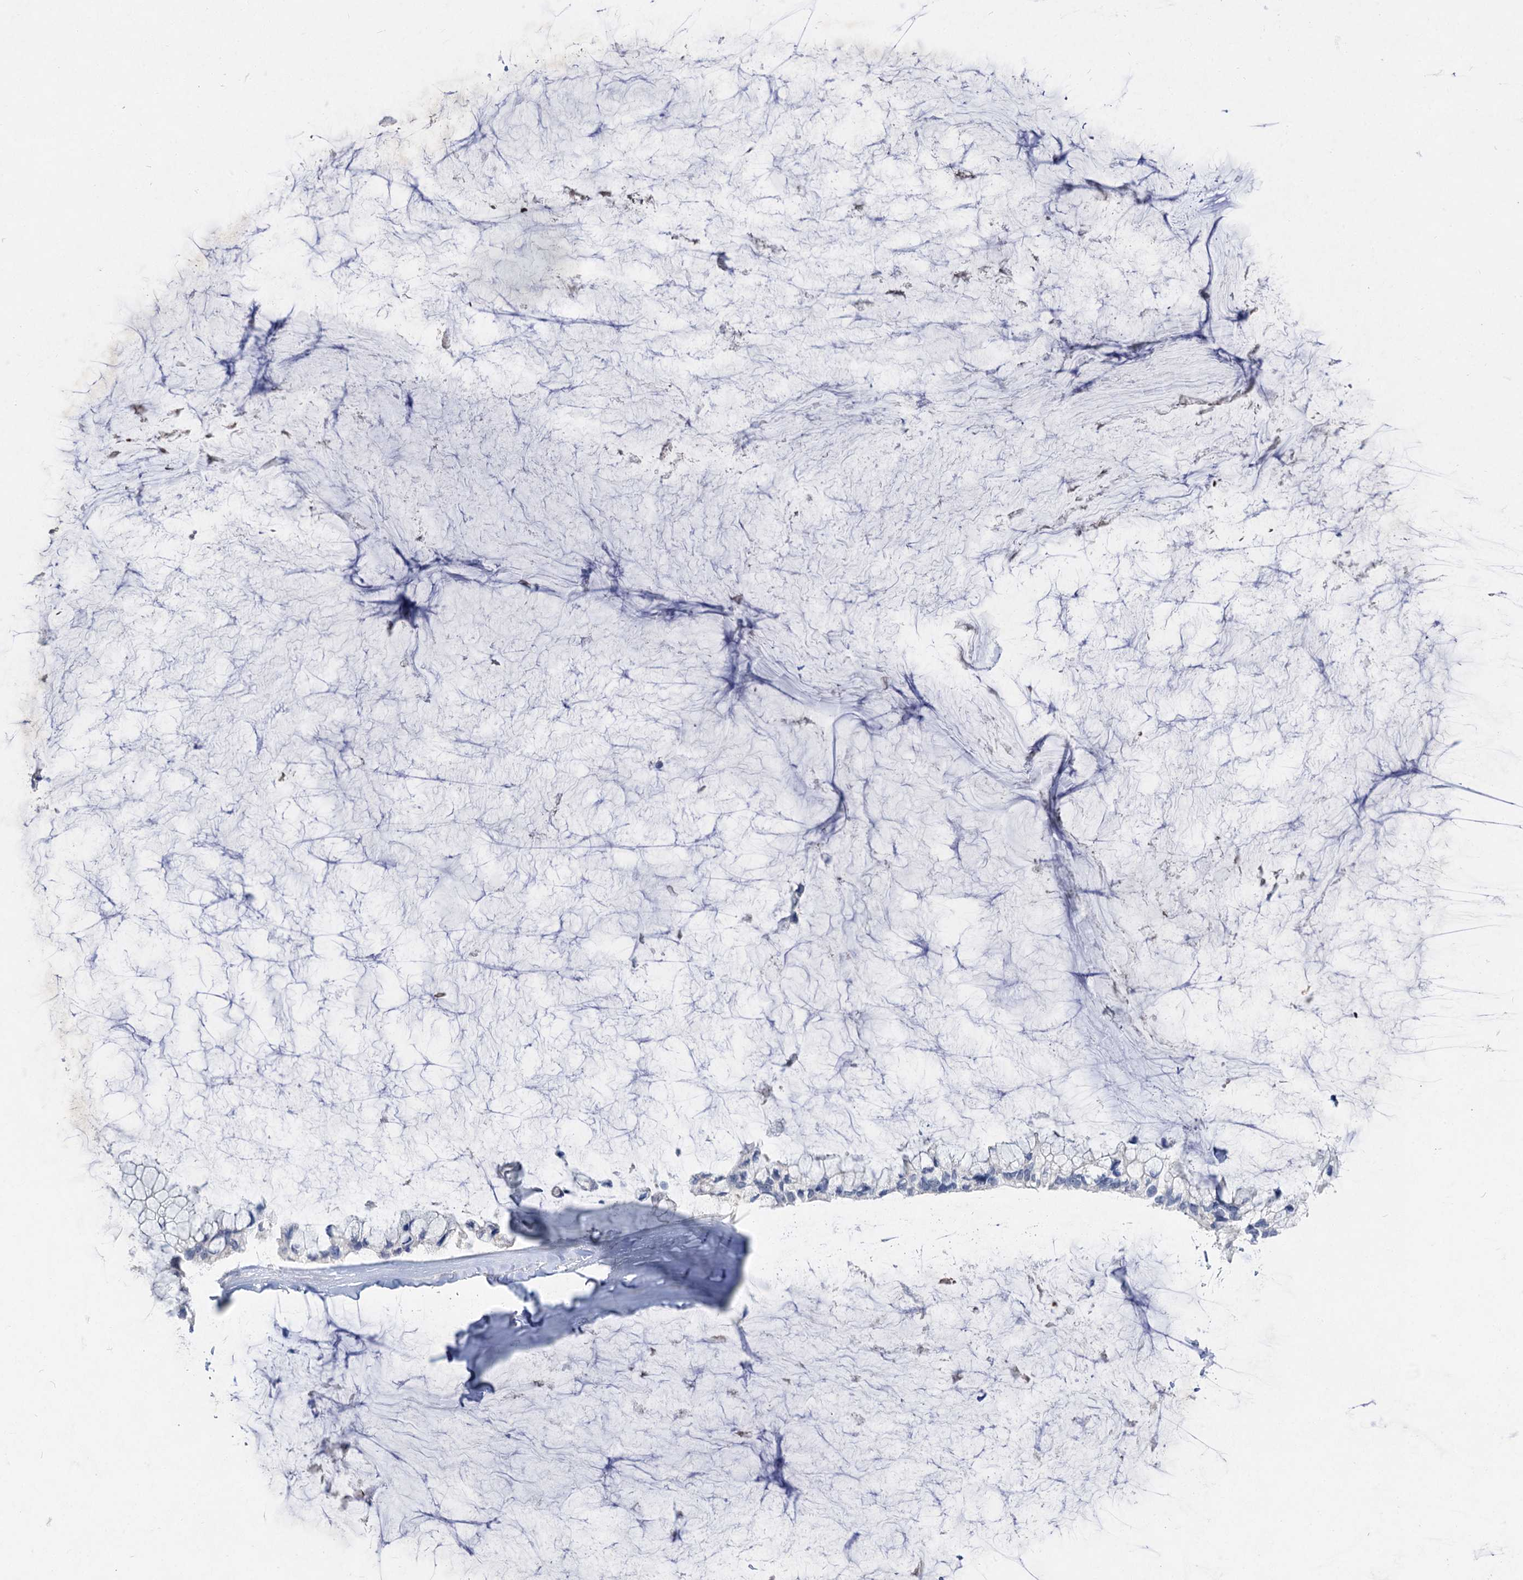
{"staining": {"intensity": "negative", "quantity": "none", "location": "none"}, "tissue": "ovarian cancer", "cell_type": "Tumor cells", "image_type": "cancer", "snomed": [{"axis": "morphology", "description": "Cystadenocarcinoma, mucinous, NOS"}, {"axis": "topography", "description": "Ovary"}], "caption": "A photomicrograph of ovarian cancer (mucinous cystadenocarcinoma) stained for a protein shows no brown staining in tumor cells.", "gene": "ATP4A", "patient": {"sex": "female", "age": 39}}